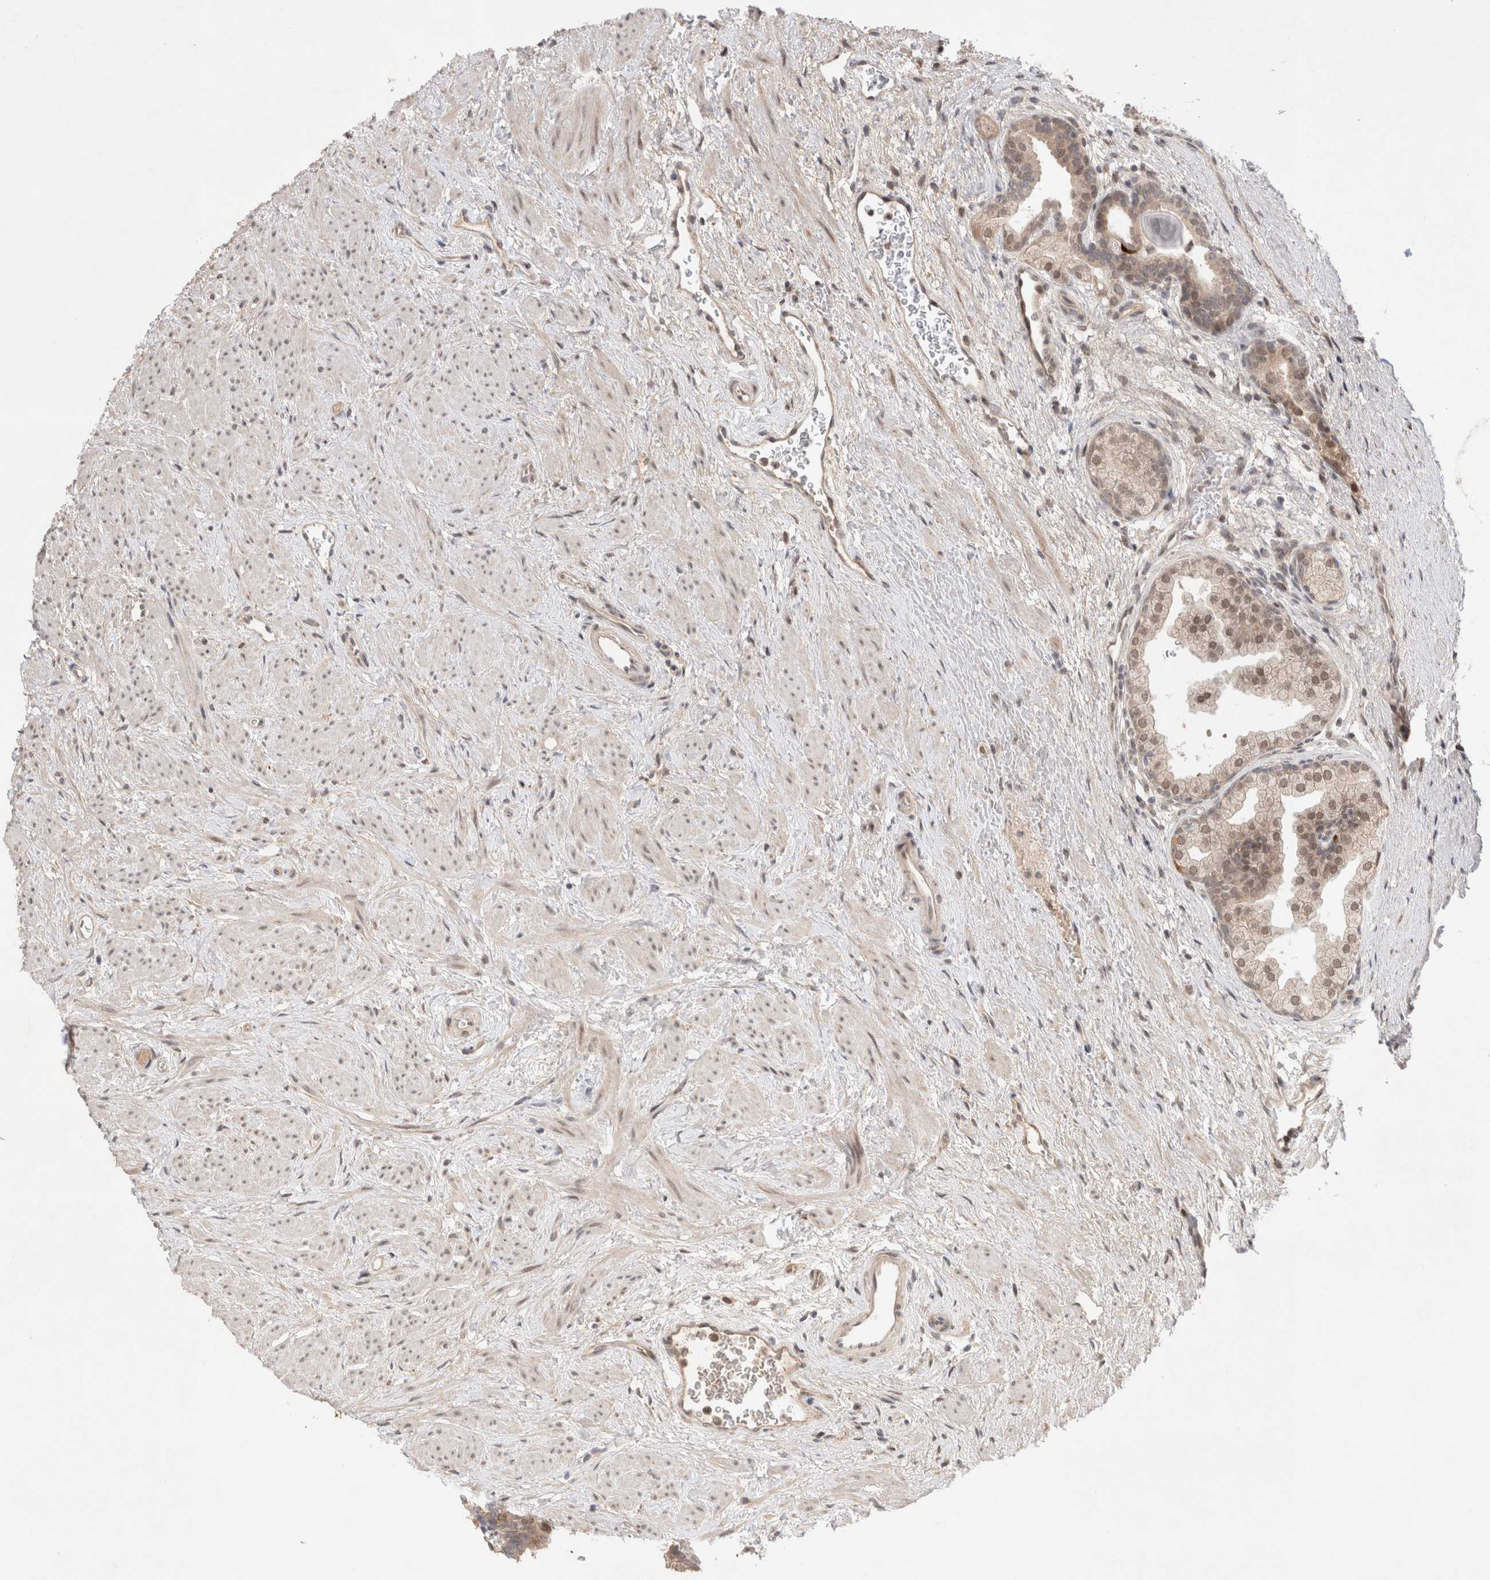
{"staining": {"intensity": "weak", "quantity": ">75%", "location": "cytoplasmic/membranous,nuclear"}, "tissue": "prostate", "cell_type": "Glandular cells", "image_type": "normal", "snomed": [{"axis": "morphology", "description": "Normal tissue, NOS"}, {"axis": "topography", "description": "Prostate"}], "caption": "A histopathology image of prostate stained for a protein displays weak cytoplasmic/membranous,nuclear brown staining in glandular cells. The protein of interest is stained brown, and the nuclei are stained in blue (DAB IHC with brightfield microscopy, high magnification).", "gene": "SYDE2", "patient": {"sex": "male", "age": 48}}